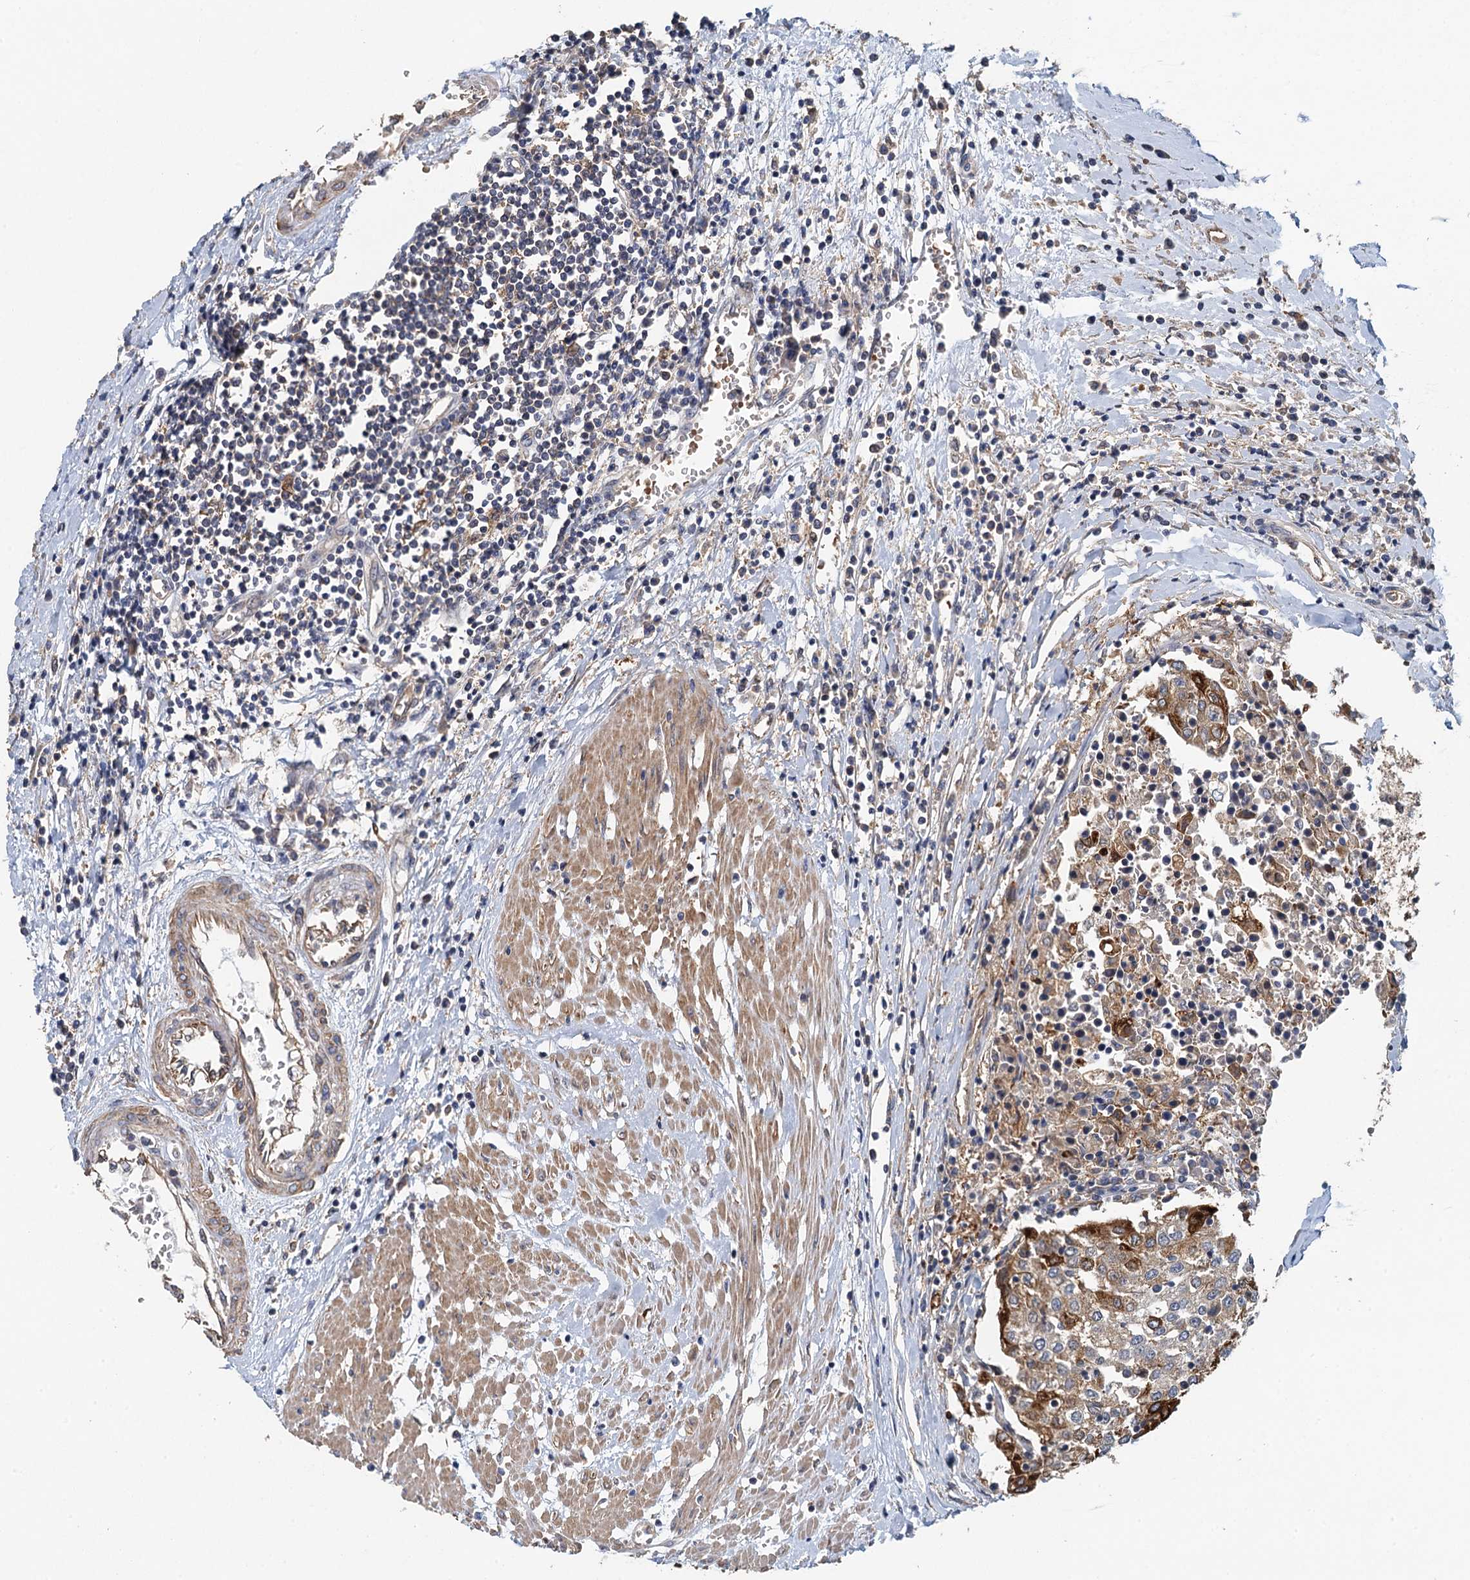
{"staining": {"intensity": "strong", "quantity": "<25%", "location": "cytoplasmic/membranous"}, "tissue": "urothelial cancer", "cell_type": "Tumor cells", "image_type": "cancer", "snomed": [{"axis": "morphology", "description": "Urothelial carcinoma, High grade"}, {"axis": "topography", "description": "Urinary bladder"}], "caption": "Human urothelial carcinoma (high-grade) stained for a protein (brown) demonstrates strong cytoplasmic/membranous positive staining in approximately <25% of tumor cells.", "gene": "RSAD2", "patient": {"sex": "female", "age": 85}}